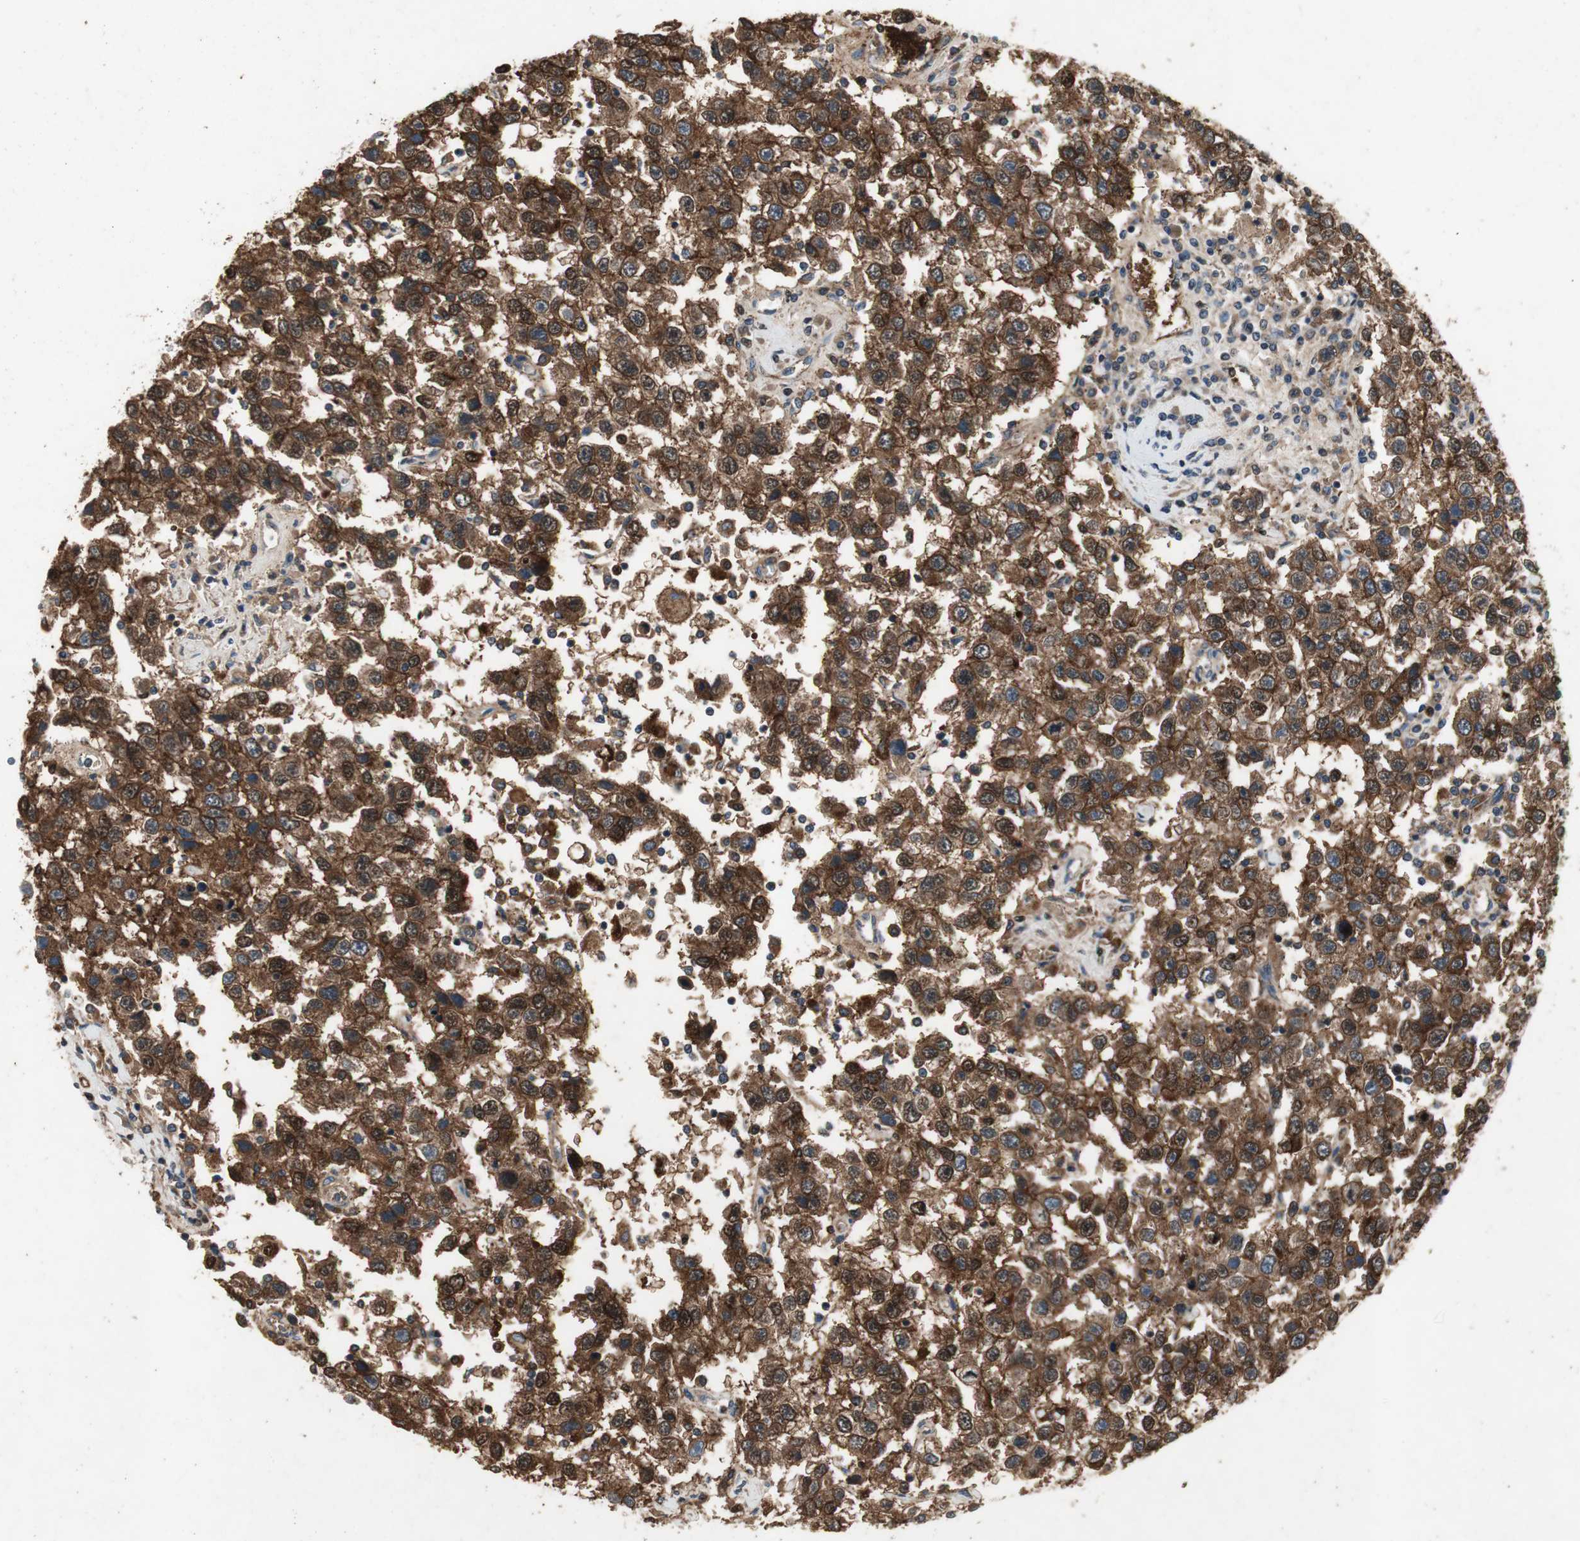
{"staining": {"intensity": "strong", "quantity": ">75%", "location": "cytoplasmic/membranous"}, "tissue": "testis cancer", "cell_type": "Tumor cells", "image_type": "cancer", "snomed": [{"axis": "morphology", "description": "Seminoma, NOS"}, {"axis": "topography", "description": "Testis"}], "caption": "Testis cancer was stained to show a protein in brown. There is high levels of strong cytoplasmic/membranous expression in approximately >75% of tumor cells.", "gene": "ALPL", "patient": {"sex": "male", "age": 41}}